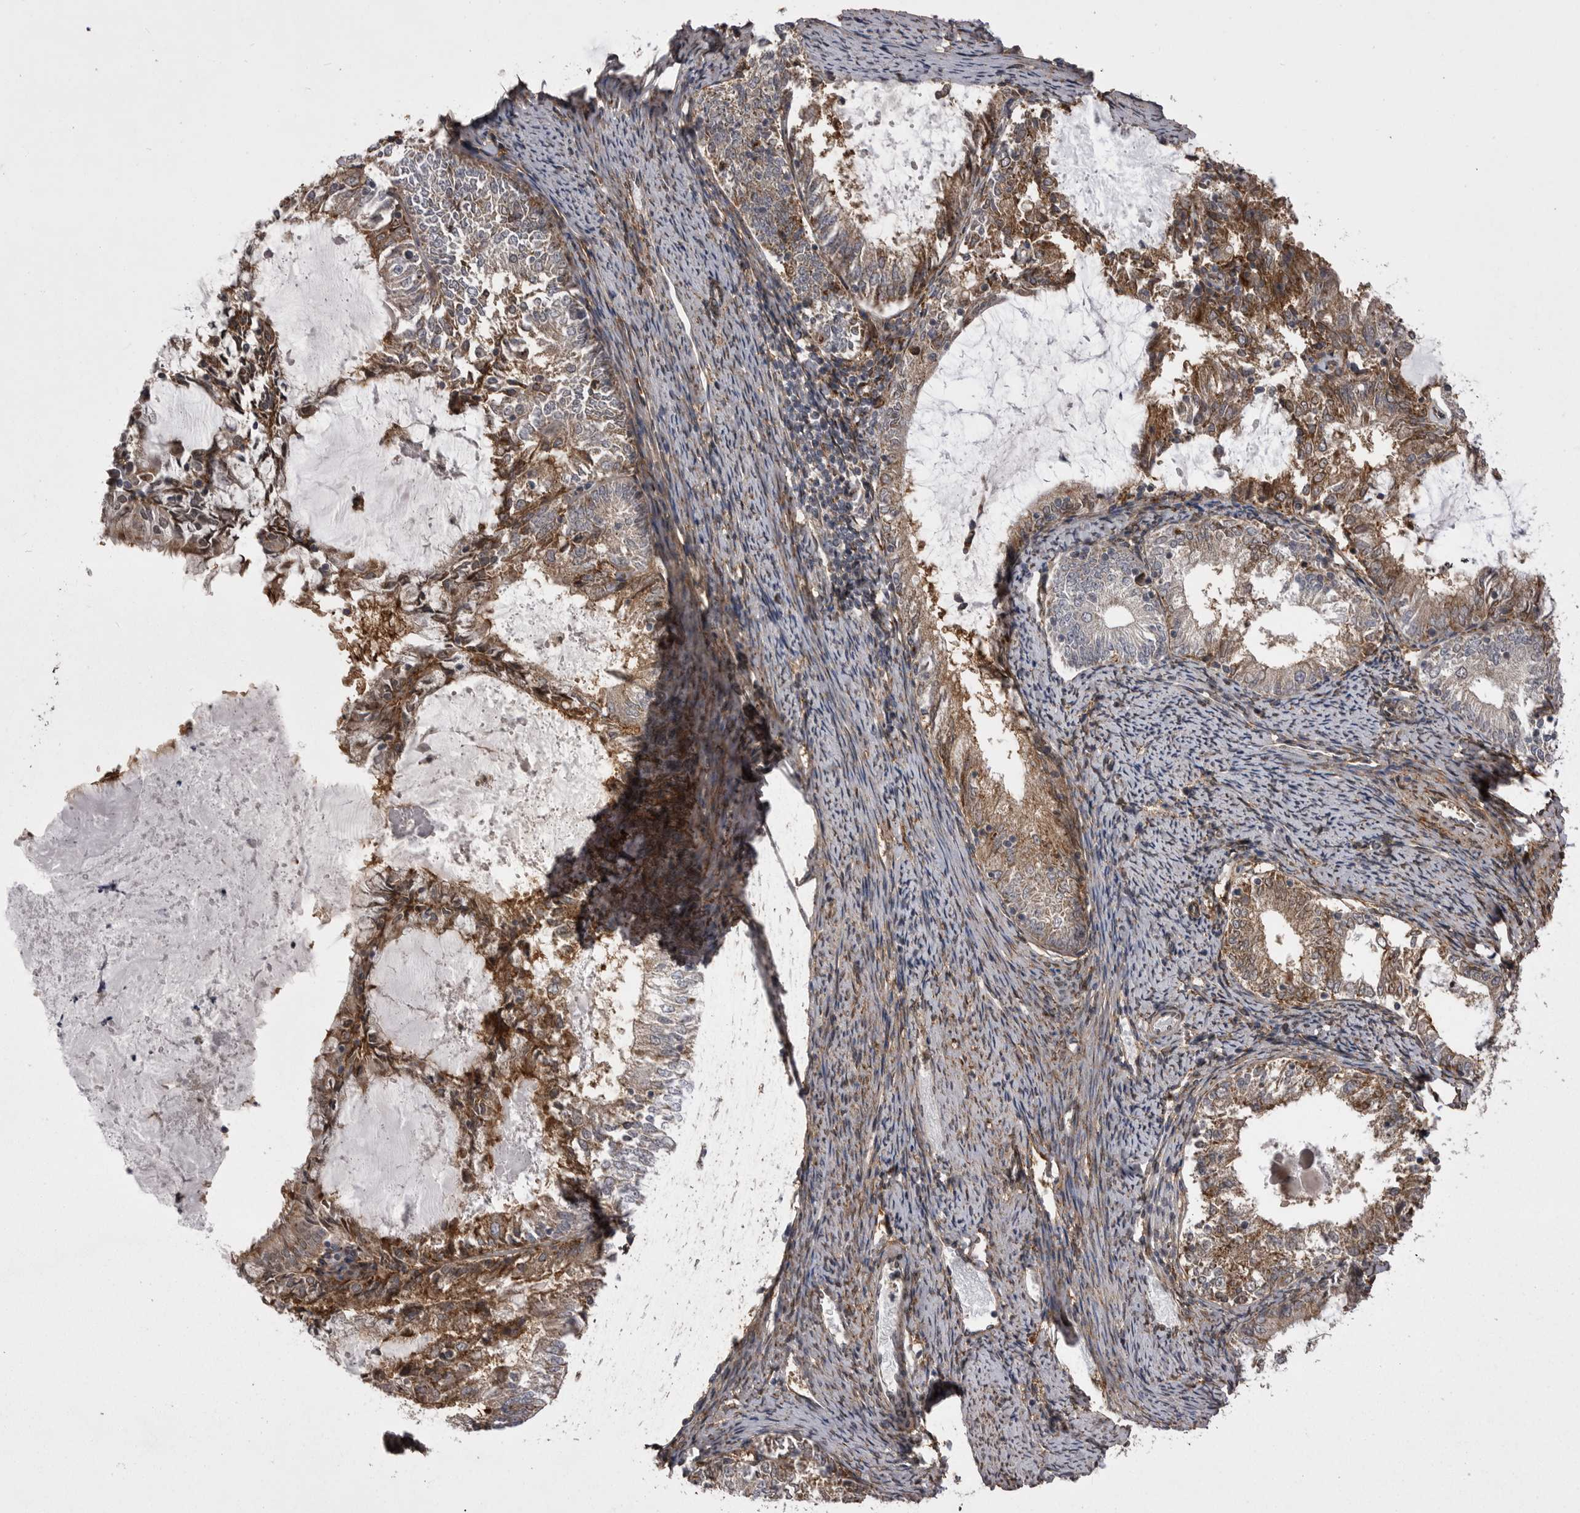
{"staining": {"intensity": "moderate", "quantity": ">75%", "location": "cytoplasmic/membranous"}, "tissue": "endometrial cancer", "cell_type": "Tumor cells", "image_type": "cancer", "snomed": [{"axis": "morphology", "description": "Adenocarcinoma, NOS"}, {"axis": "topography", "description": "Endometrium"}], "caption": "Endometrial cancer tissue exhibits moderate cytoplasmic/membranous expression in approximately >75% of tumor cells", "gene": "ABL1", "patient": {"sex": "female", "age": 57}}